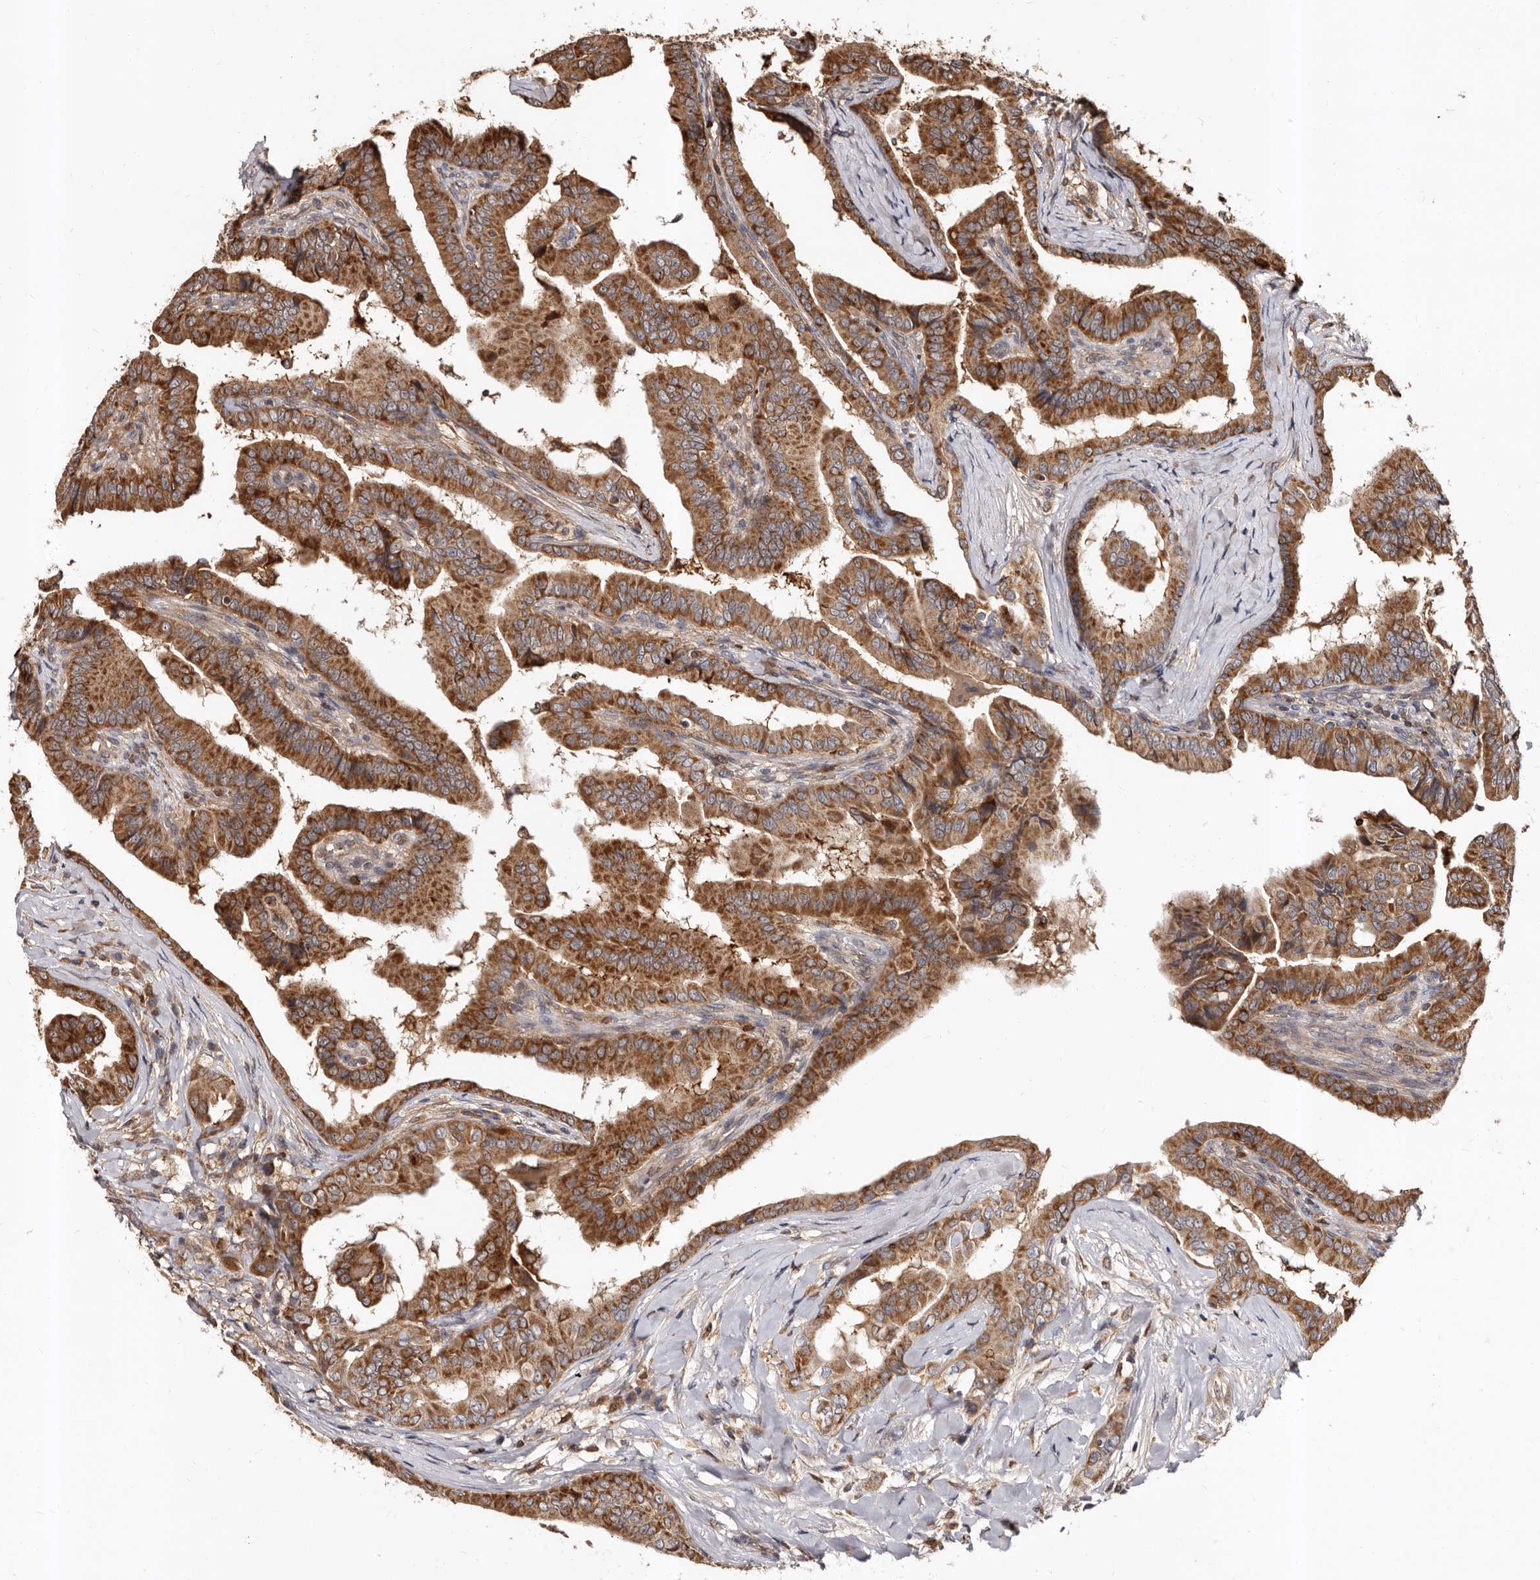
{"staining": {"intensity": "strong", "quantity": ">75%", "location": "cytoplasmic/membranous"}, "tissue": "thyroid cancer", "cell_type": "Tumor cells", "image_type": "cancer", "snomed": [{"axis": "morphology", "description": "Papillary adenocarcinoma, NOS"}, {"axis": "topography", "description": "Thyroid gland"}], "caption": "Brown immunohistochemical staining in human thyroid cancer (papillary adenocarcinoma) exhibits strong cytoplasmic/membranous positivity in approximately >75% of tumor cells.", "gene": "BAX", "patient": {"sex": "male", "age": 33}}